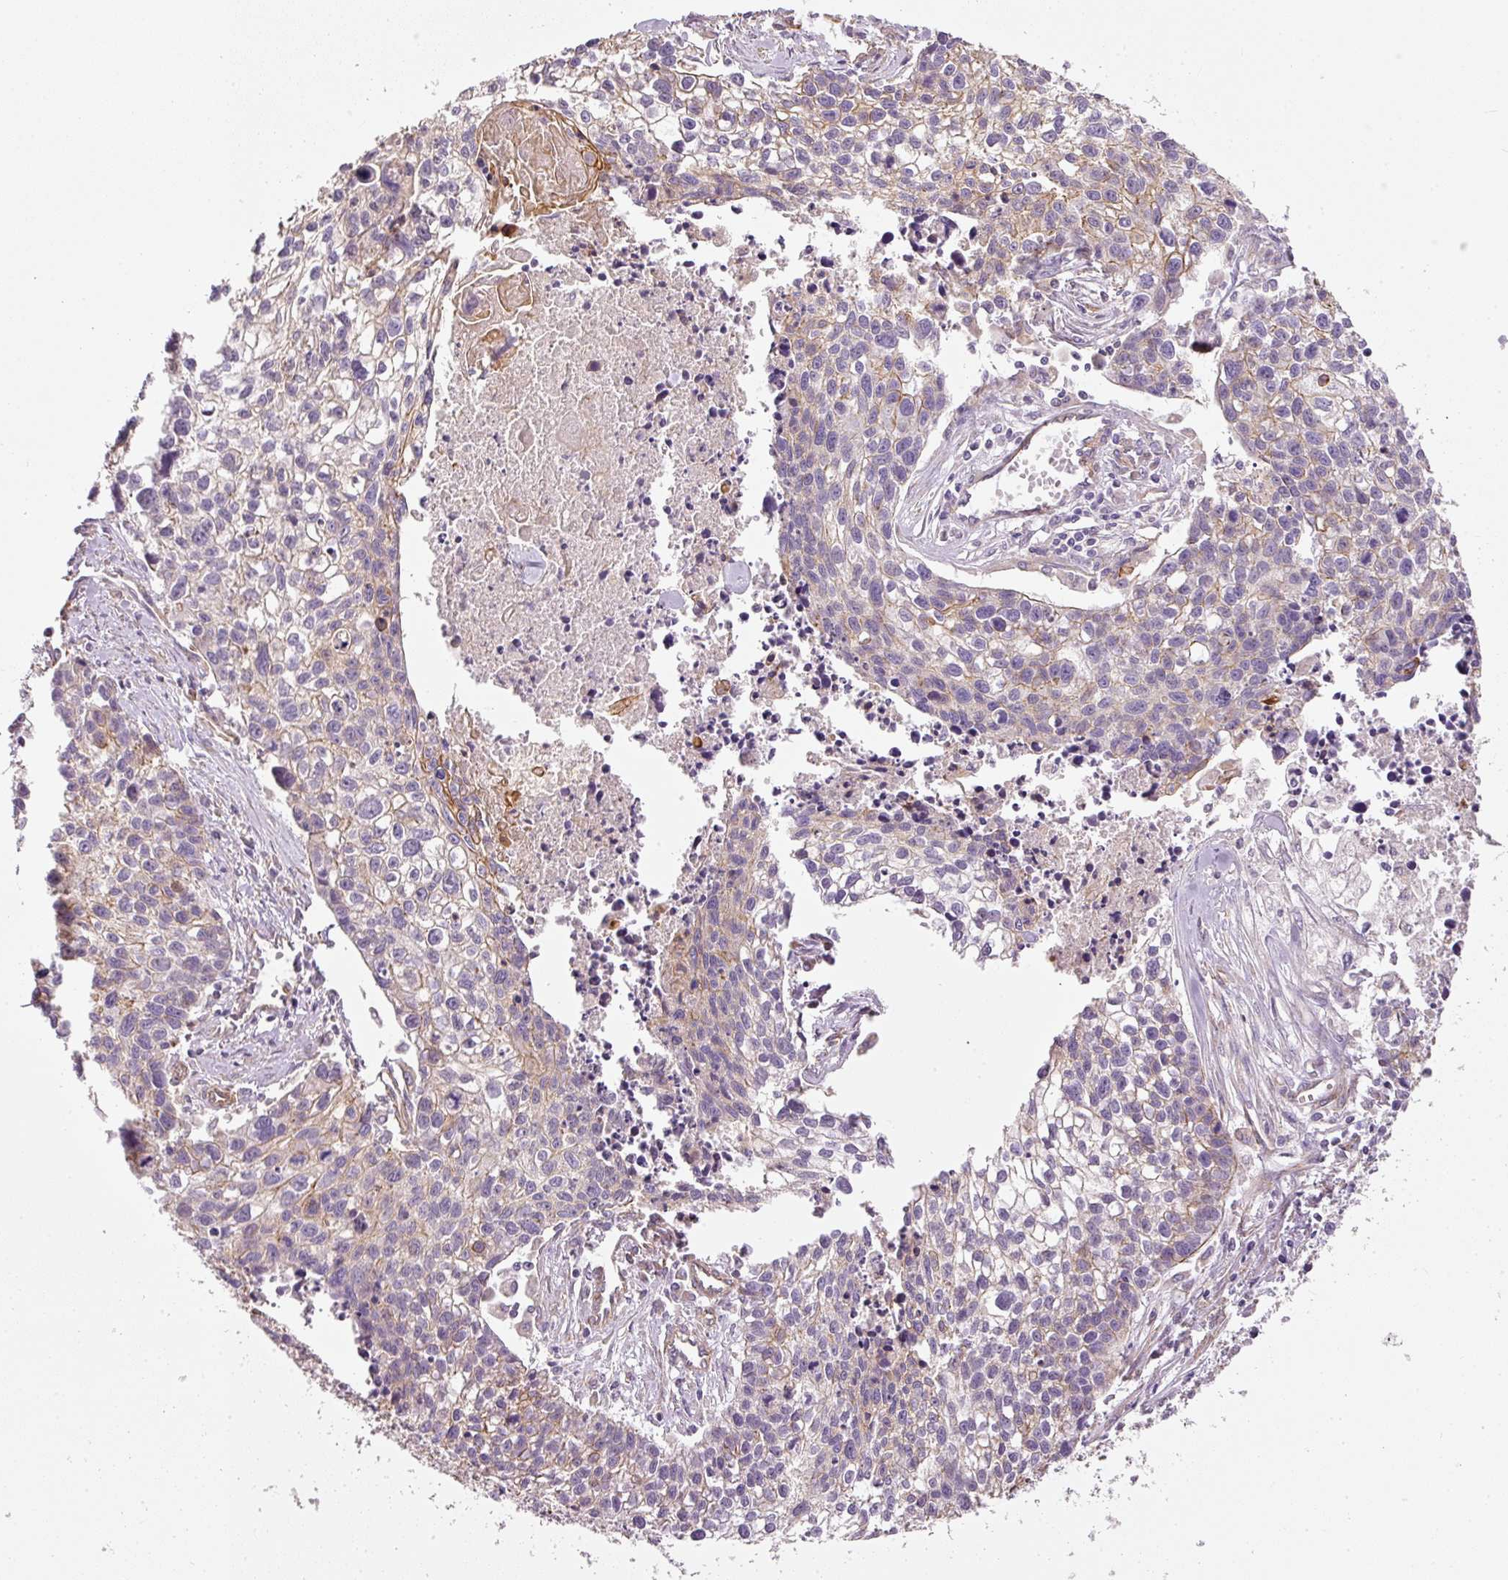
{"staining": {"intensity": "weak", "quantity": "25%-75%", "location": "cytoplasmic/membranous"}, "tissue": "lung cancer", "cell_type": "Tumor cells", "image_type": "cancer", "snomed": [{"axis": "morphology", "description": "Squamous cell carcinoma, NOS"}, {"axis": "topography", "description": "Lung"}], "caption": "Protein expression by IHC exhibits weak cytoplasmic/membranous positivity in about 25%-75% of tumor cells in squamous cell carcinoma (lung).", "gene": "OSR2", "patient": {"sex": "male", "age": 74}}